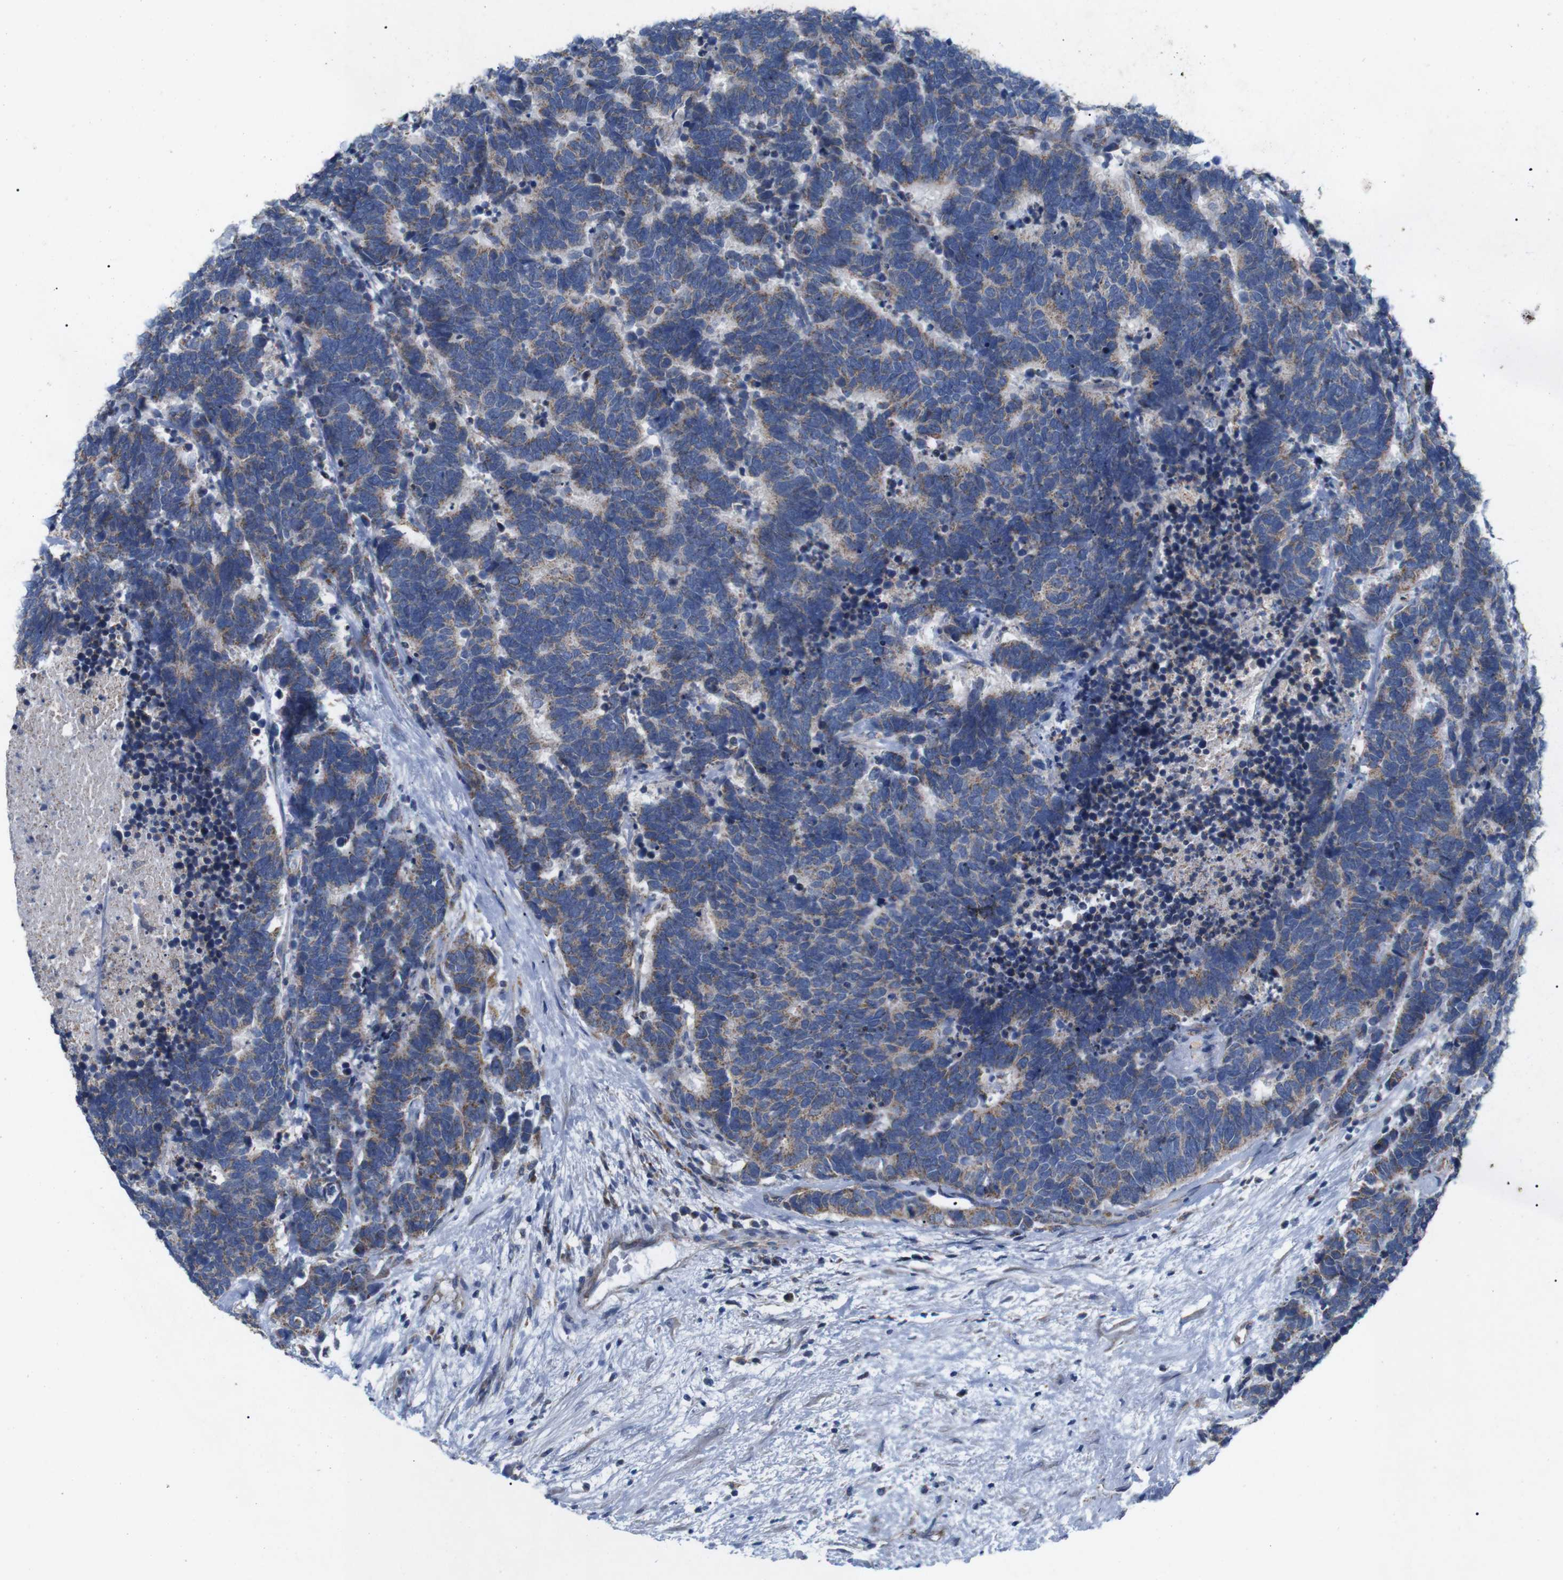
{"staining": {"intensity": "weak", "quantity": ">75%", "location": "cytoplasmic/membranous"}, "tissue": "carcinoid", "cell_type": "Tumor cells", "image_type": "cancer", "snomed": [{"axis": "morphology", "description": "Carcinoma, NOS"}, {"axis": "morphology", "description": "Carcinoid, malignant, NOS"}, {"axis": "topography", "description": "Urinary bladder"}], "caption": "IHC staining of carcinoid (malignant), which displays low levels of weak cytoplasmic/membranous positivity in approximately >75% of tumor cells indicating weak cytoplasmic/membranous protein expression. The staining was performed using DAB (brown) for protein detection and nuclei were counterstained in hematoxylin (blue).", "gene": "F2RL1", "patient": {"sex": "male", "age": 57}}